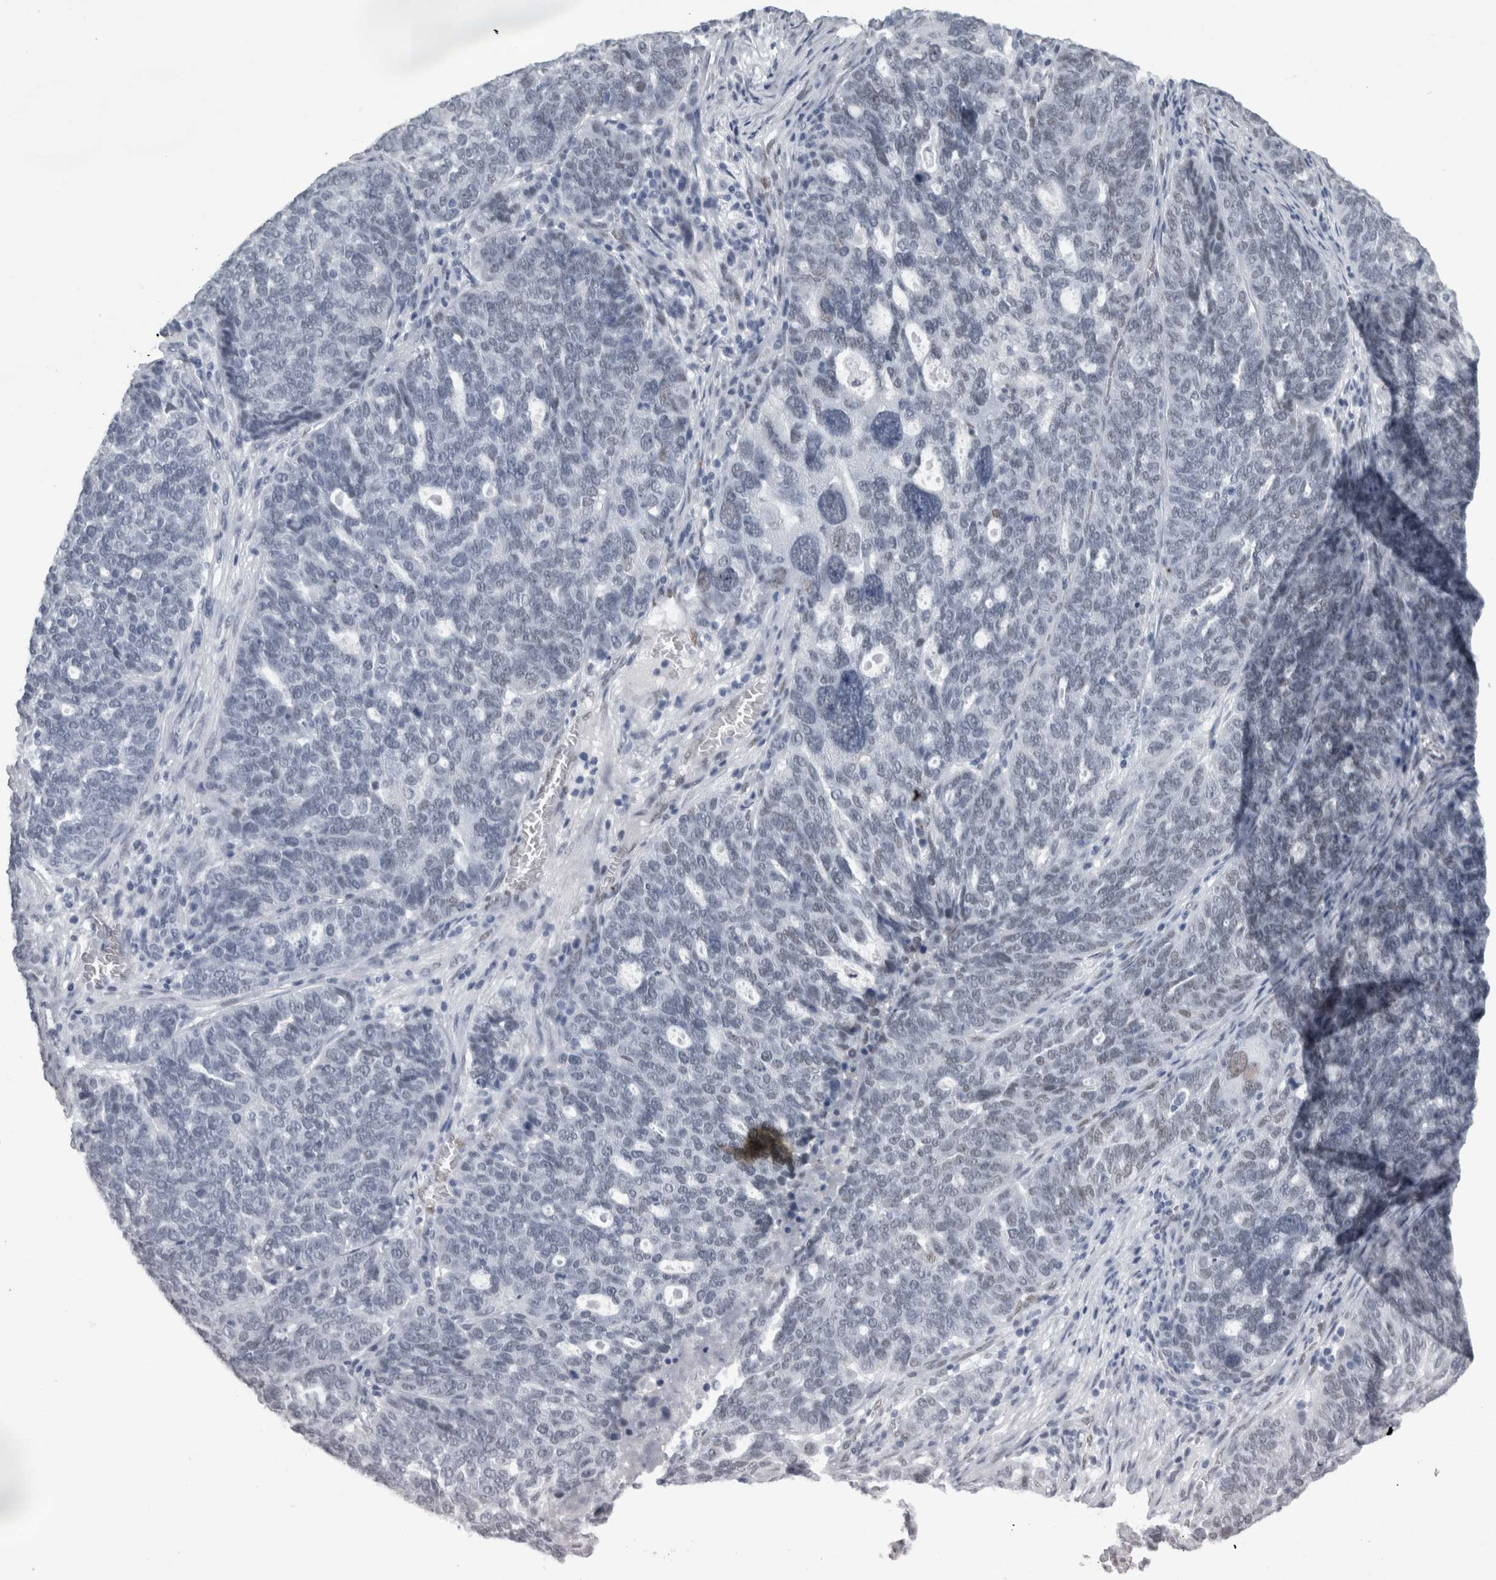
{"staining": {"intensity": "weak", "quantity": "<25%", "location": "nuclear"}, "tissue": "ovarian cancer", "cell_type": "Tumor cells", "image_type": "cancer", "snomed": [{"axis": "morphology", "description": "Cystadenocarcinoma, serous, NOS"}, {"axis": "topography", "description": "Ovary"}], "caption": "Protein analysis of ovarian cancer demonstrates no significant staining in tumor cells.", "gene": "C1orf54", "patient": {"sex": "female", "age": 59}}